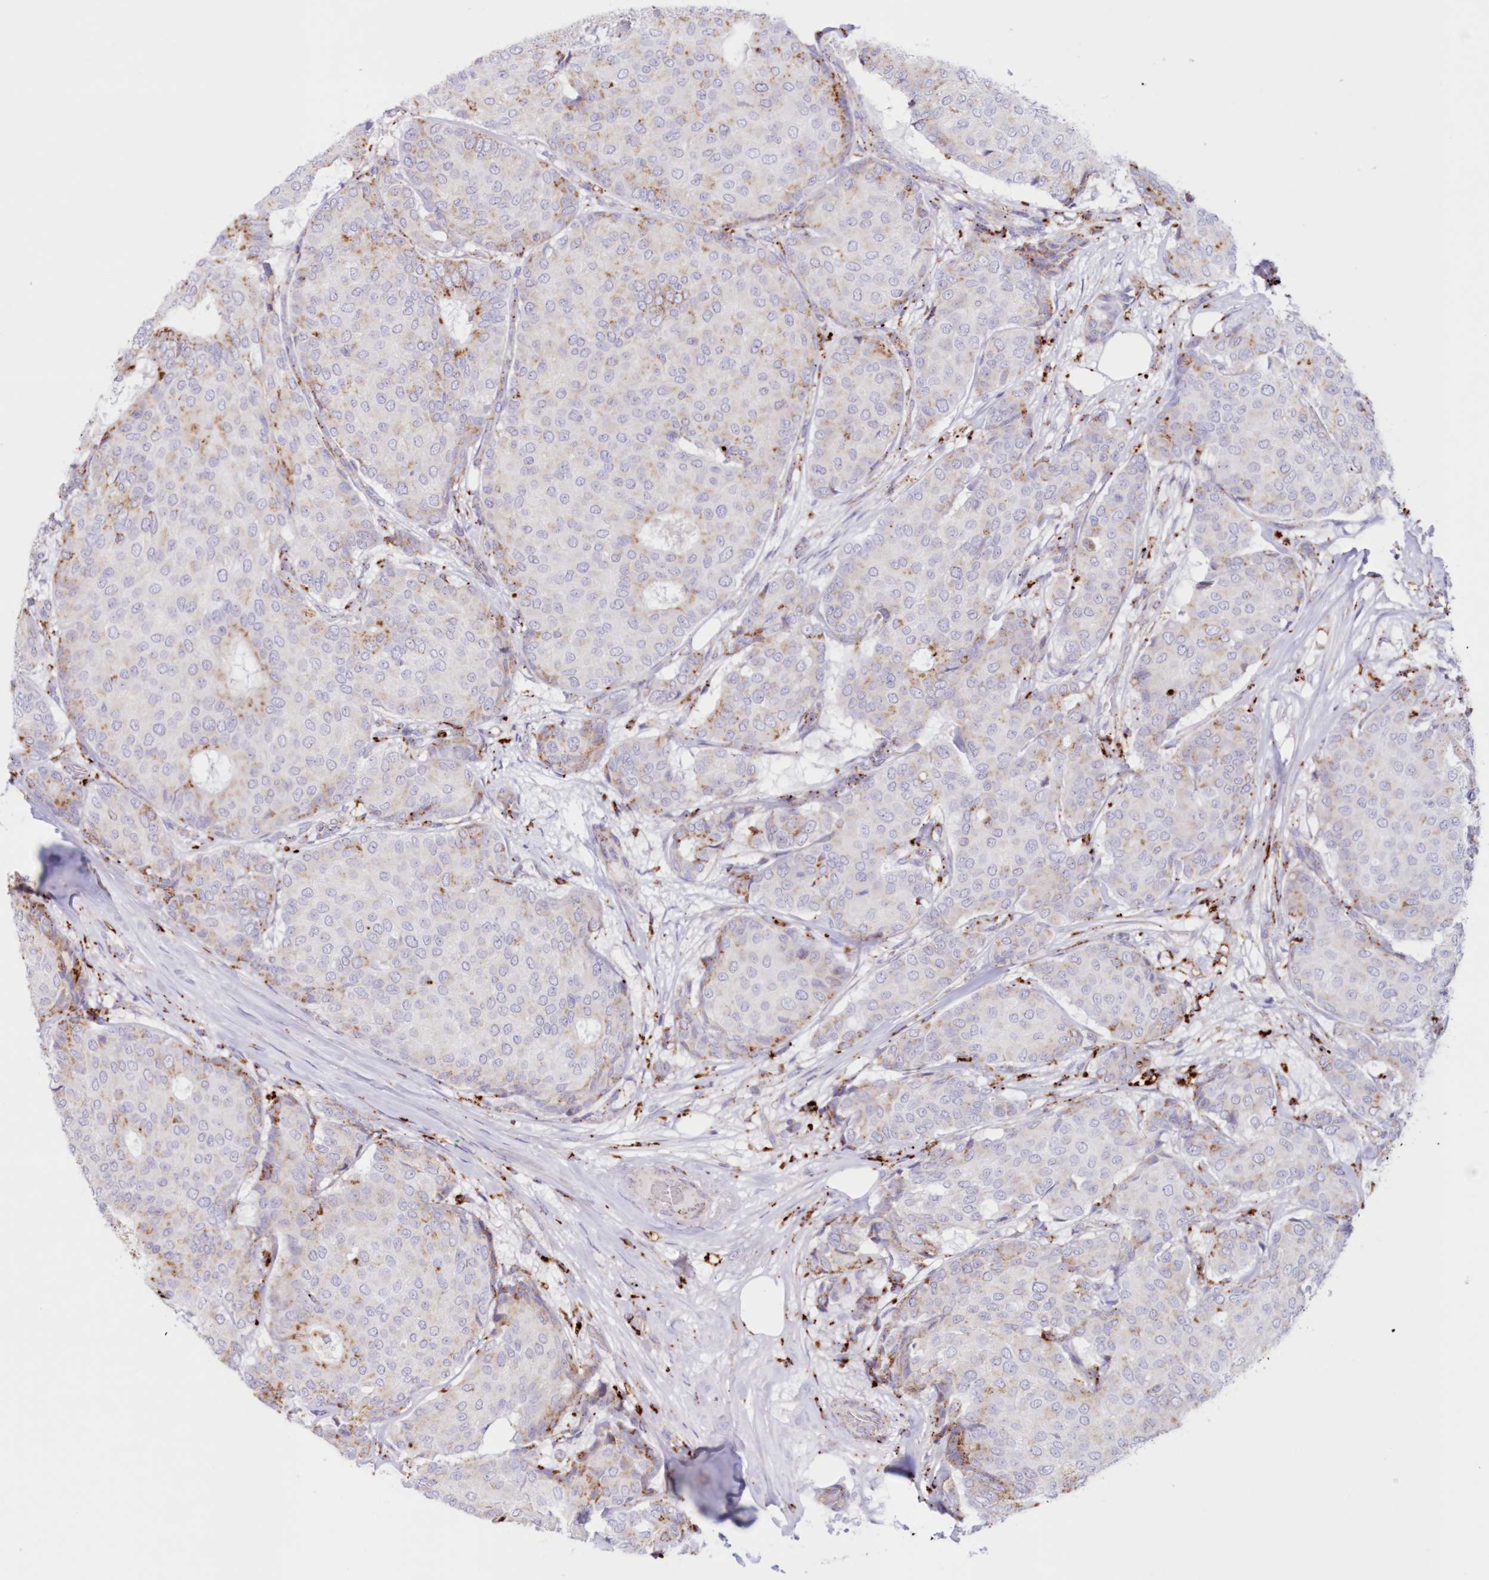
{"staining": {"intensity": "moderate", "quantity": "<25%", "location": "cytoplasmic/membranous"}, "tissue": "breast cancer", "cell_type": "Tumor cells", "image_type": "cancer", "snomed": [{"axis": "morphology", "description": "Duct carcinoma"}, {"axis": "topography", "description": "Breast"}], "caption": "Human breast cancer (invasive ductal carcinoma) stained for a protein (brown) demonstrates moderate cytoplasmic/membranous positive positivity in approximately <25% of tumor cells.", "gene": "TPP1", "patient": {"sex": "female", "age": 75}}